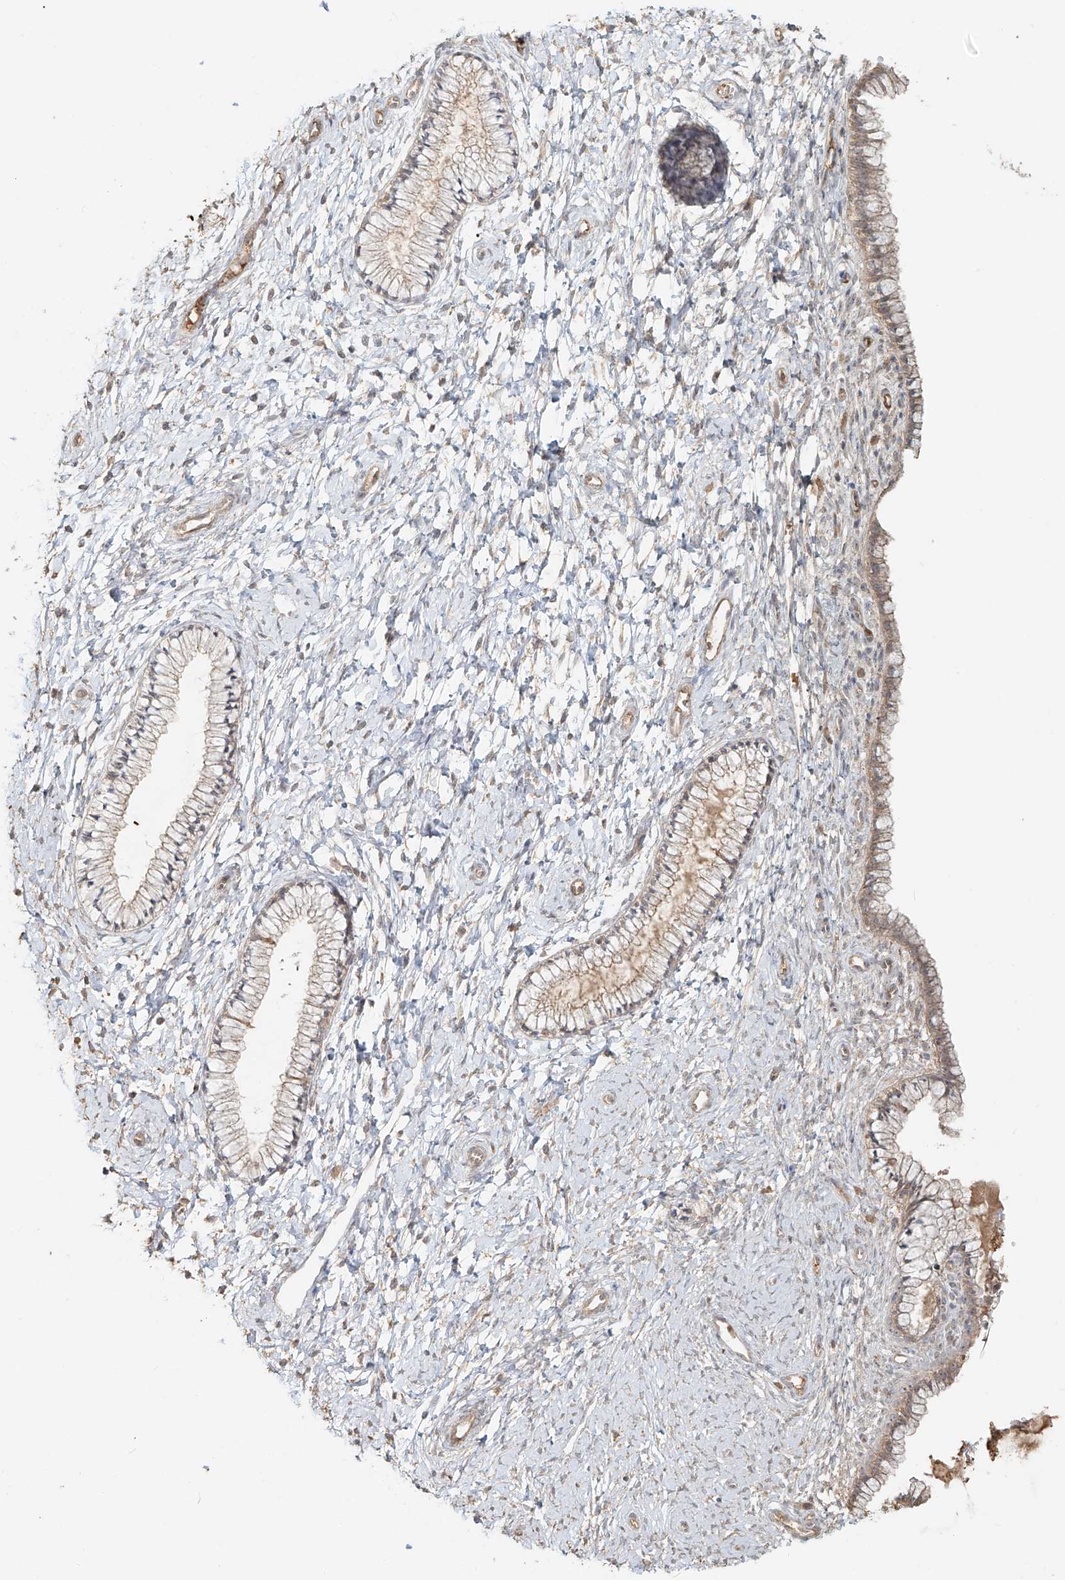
{"staining": {"intensity": "negative", "quantity": "none", "location": "none"}, "tissue": "cervix", "cell_type": "Glandular cells", "image_type": "normal", "snomed": [{"axis": "morphology", "description": "Normal tissue, NOS"}, {"axis": "topography", "description": "Cervix"}], "caption": "IHC histopathology image of benign cervix stained for a protein (brown), which reveals no expression in glandular cells.", "gene": "NPHS1", "patient": {"sex": "female", "age": 33}}